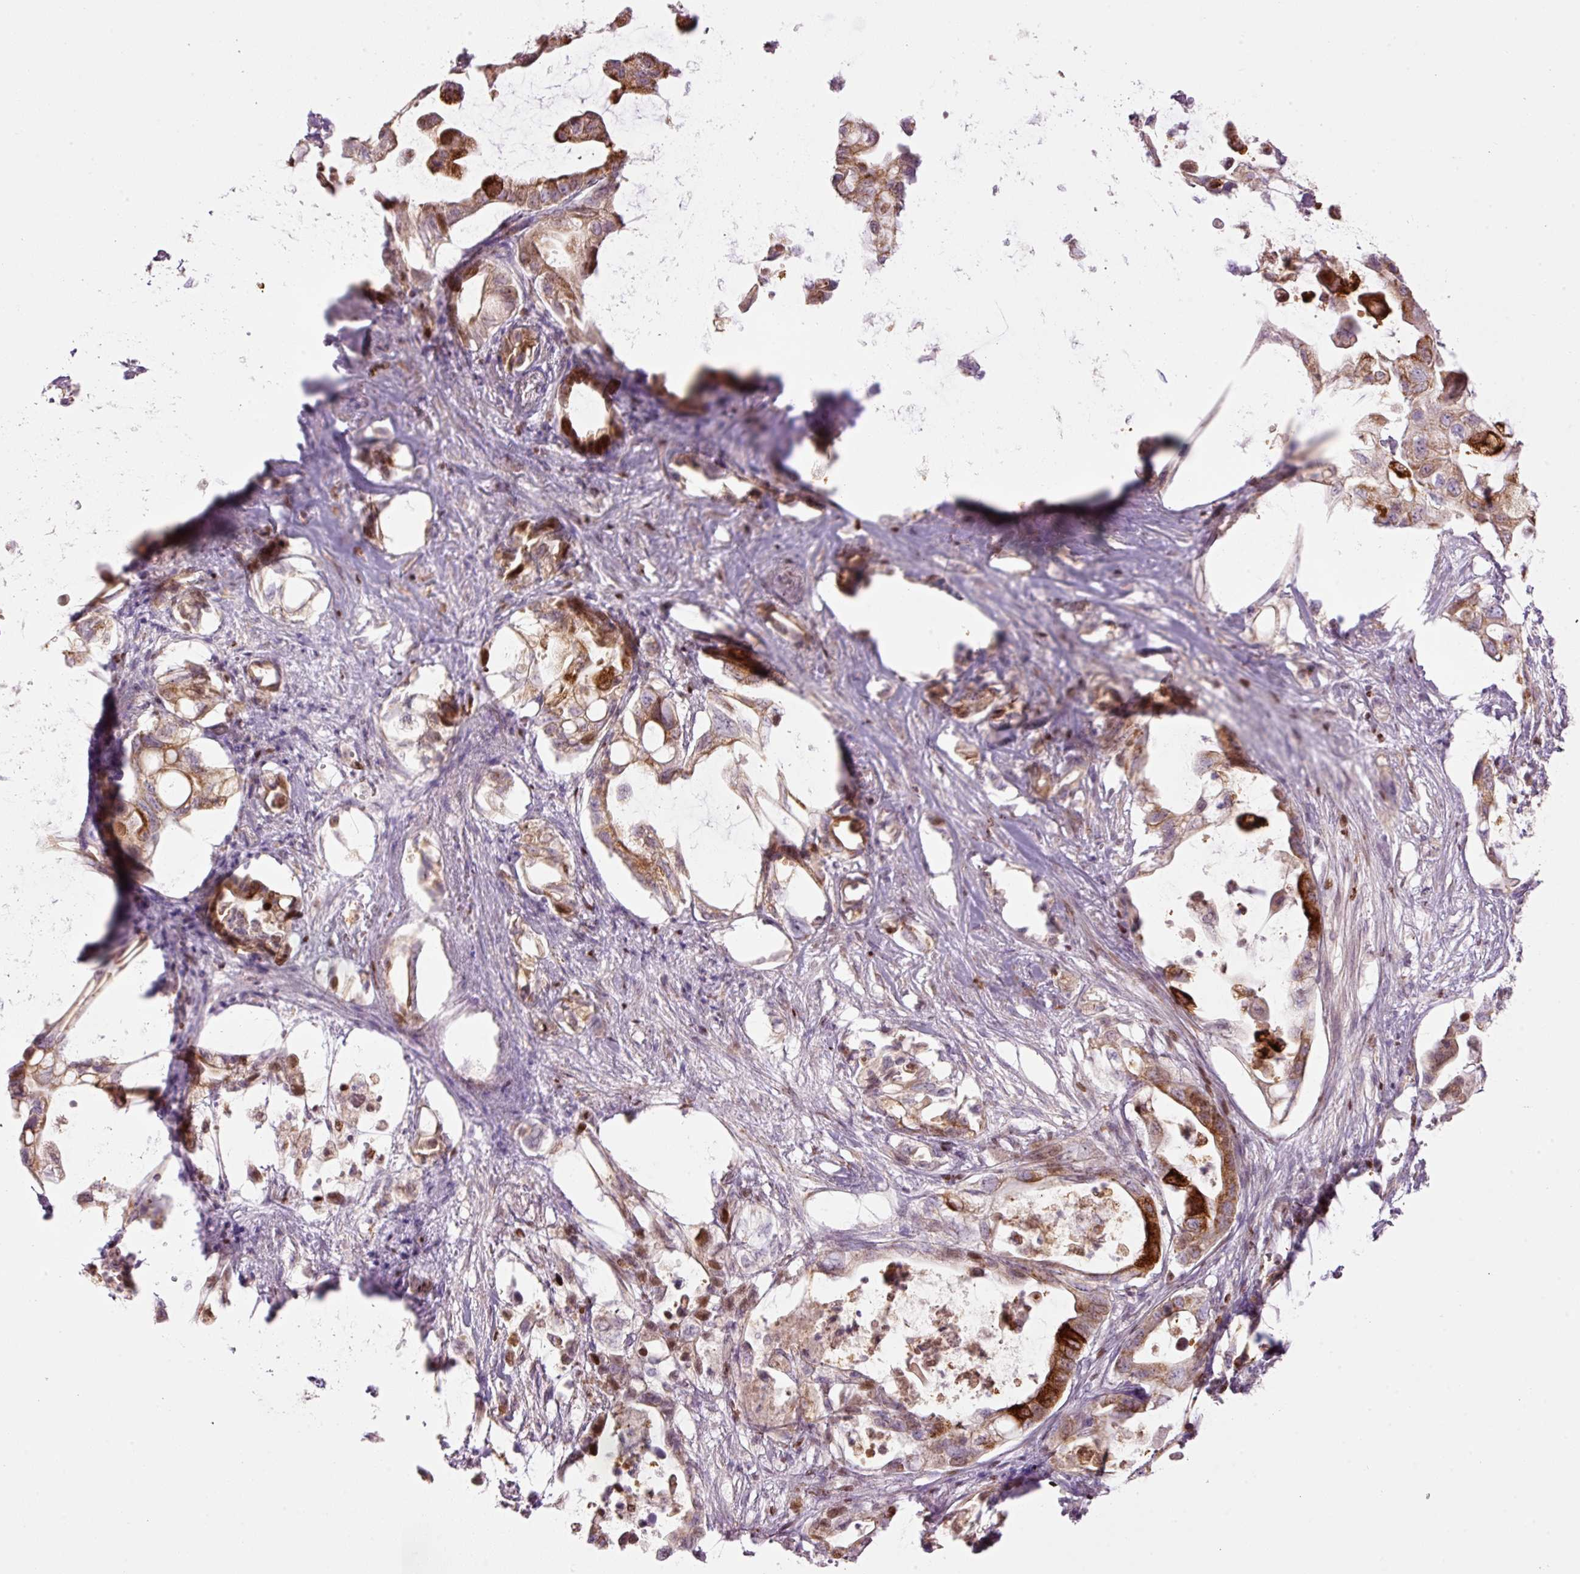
{"staining": {"intensity": "strong", "quantity": "25%-75%", "location": "cytoplasmic/membranous,nuclear"}, "tissue": "pancreatic cancer", "cell_type": "Tumor cells", "image_type": "cancer", "snomed": [{"axis": "morphology", "description": "Adenocarcinoma, NOS"}, {"axis": "topography", "description": "Pancreas"}], "caption": "Pancreatic cancer stained with DAB immunohistochemistry (IHC) exhibits high levels of strong cytoplasmic/membranous and nuclear positivity in about 25%-75% of tumor cells.", "gene": "TMEM8B", "patient": {"sex": "female", "age": 72}}